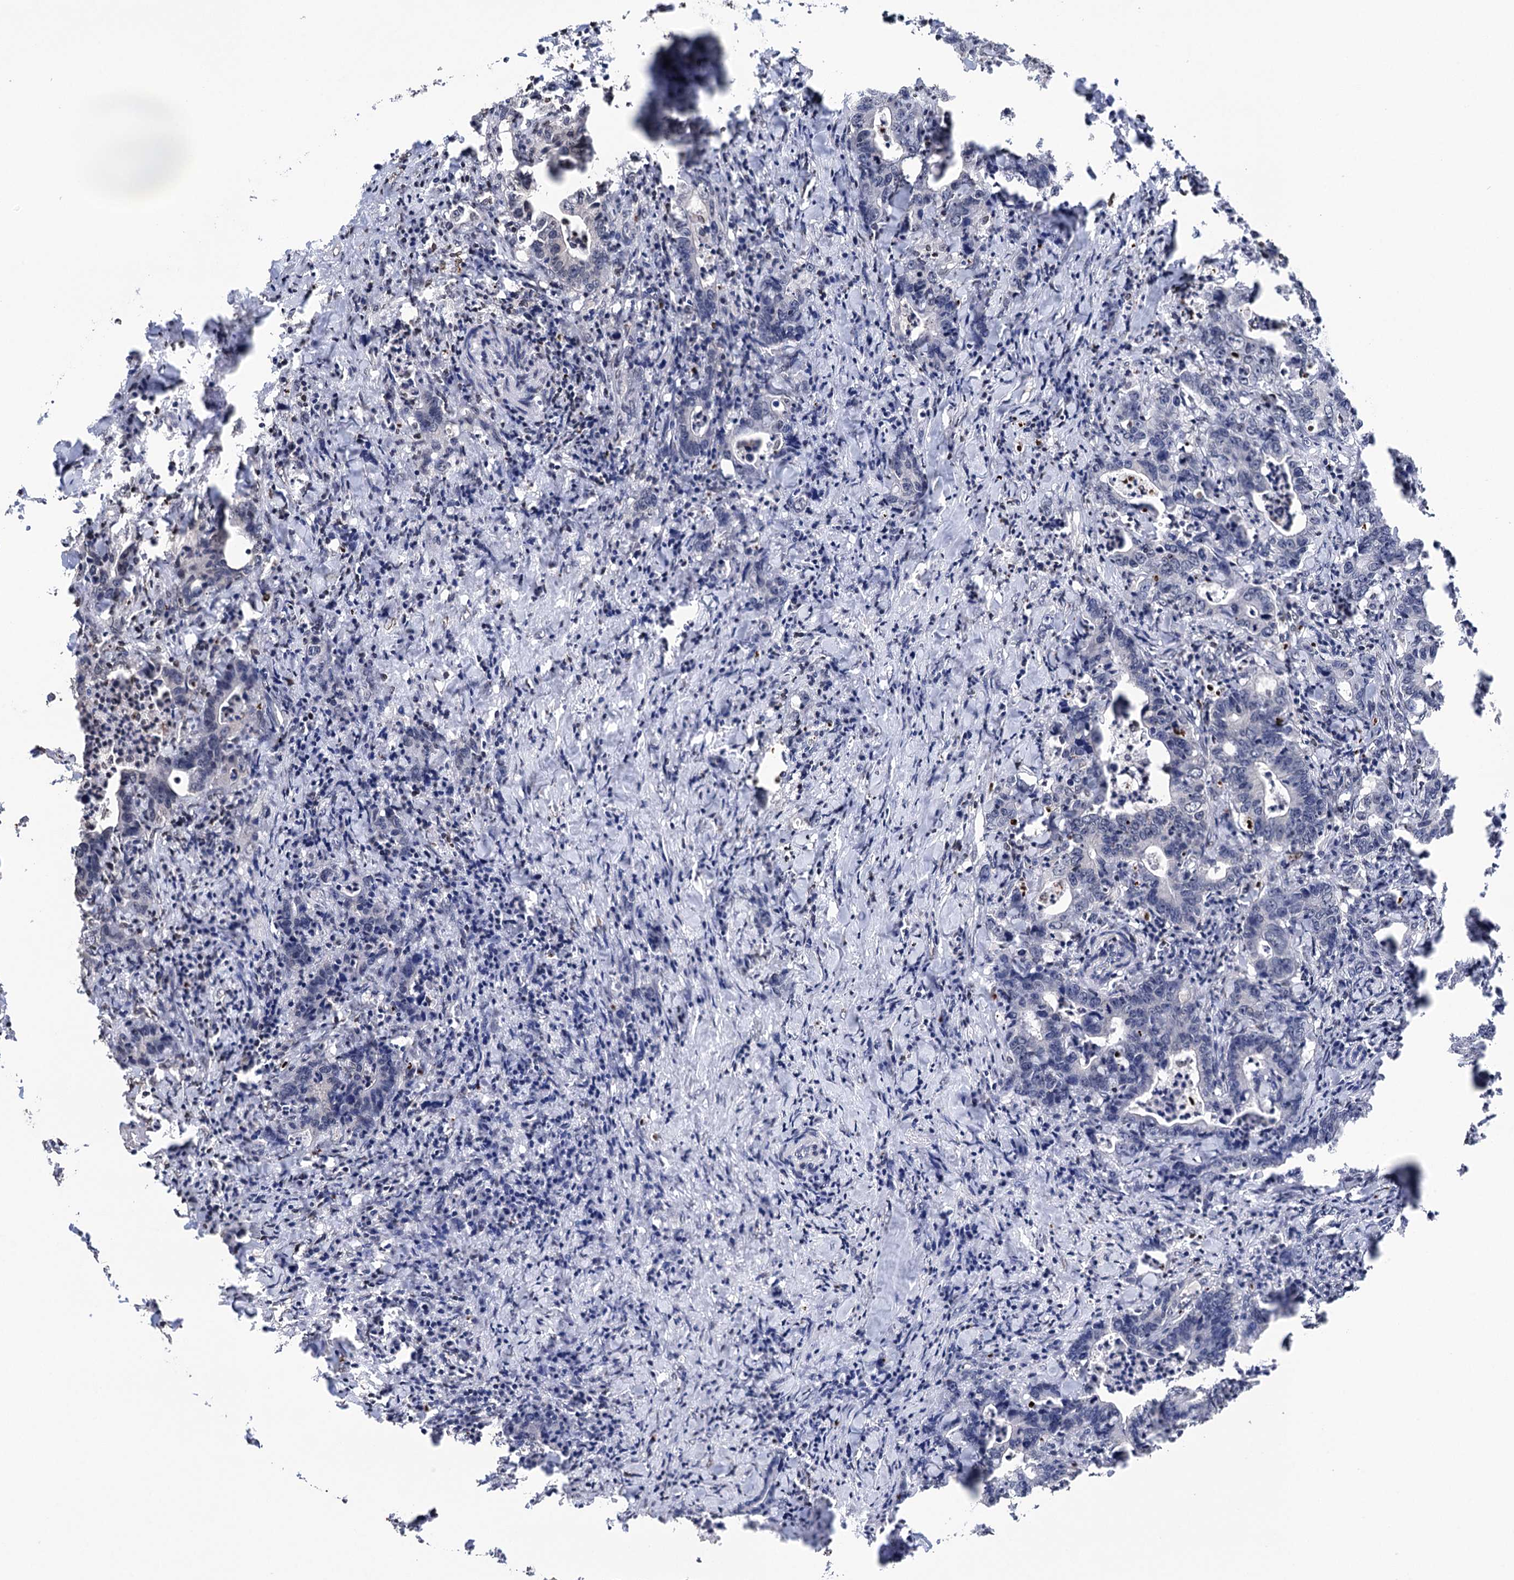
{"staining": {"intensity": "negative", "quantity": "none", "location": "none"}, "tissue": "colorectal cancer", "cell_type": "Tumor cells", "image_type": "cancer", "snomed": [{"axis": "morphology", "description": "Adenocarcinoma, NOS"}, {"axis": "topography", "description": "Colon"}], "caption": "The histopathology image demonstrates no staining of tumor cells in adenocarcinoma (colorectal).", "gene": "CCDC77", "patient": {"sex": "female", "age": 75}}